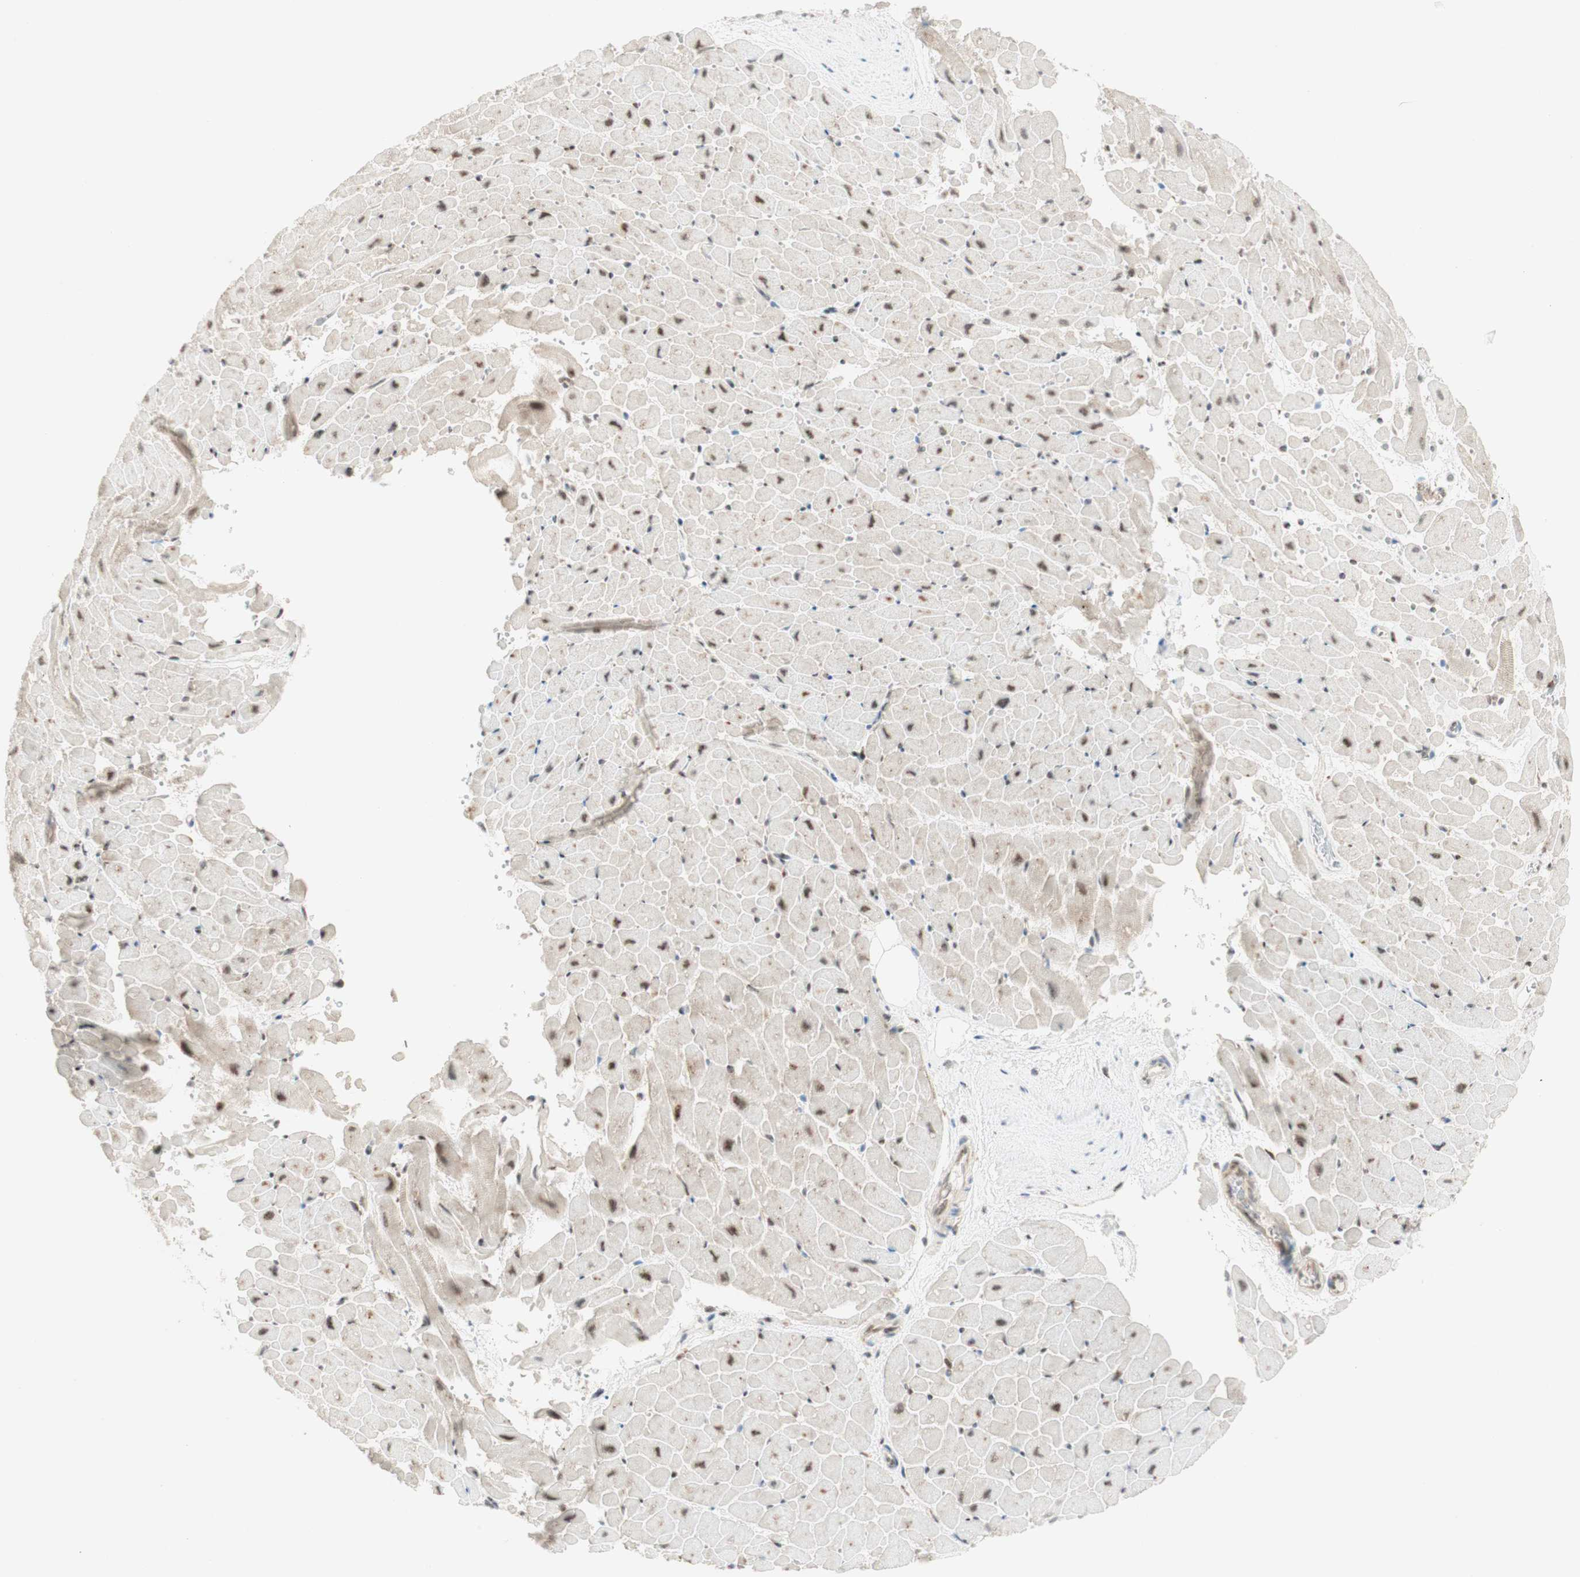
{"staining": {"intensity": "weak", "quantity": ">75%", "location": "cytoplasmic/membranous"}, "tissue": "heart muscle", "cell_type": "Cardiomyocytes", "image_type": "normal", "snomed": [{"axis": "morphology", "description": "Normal tissue, NOS"}, {"axis": "topography", "description": "Heart"}], "caption": "Protein staining displays weak cytoplasmic/membranous staining in approximately >75% of cardiomyocytes in benign heart muscle.", "gene": "CYLD", "patient": {"sex": "male", "age": 45}}